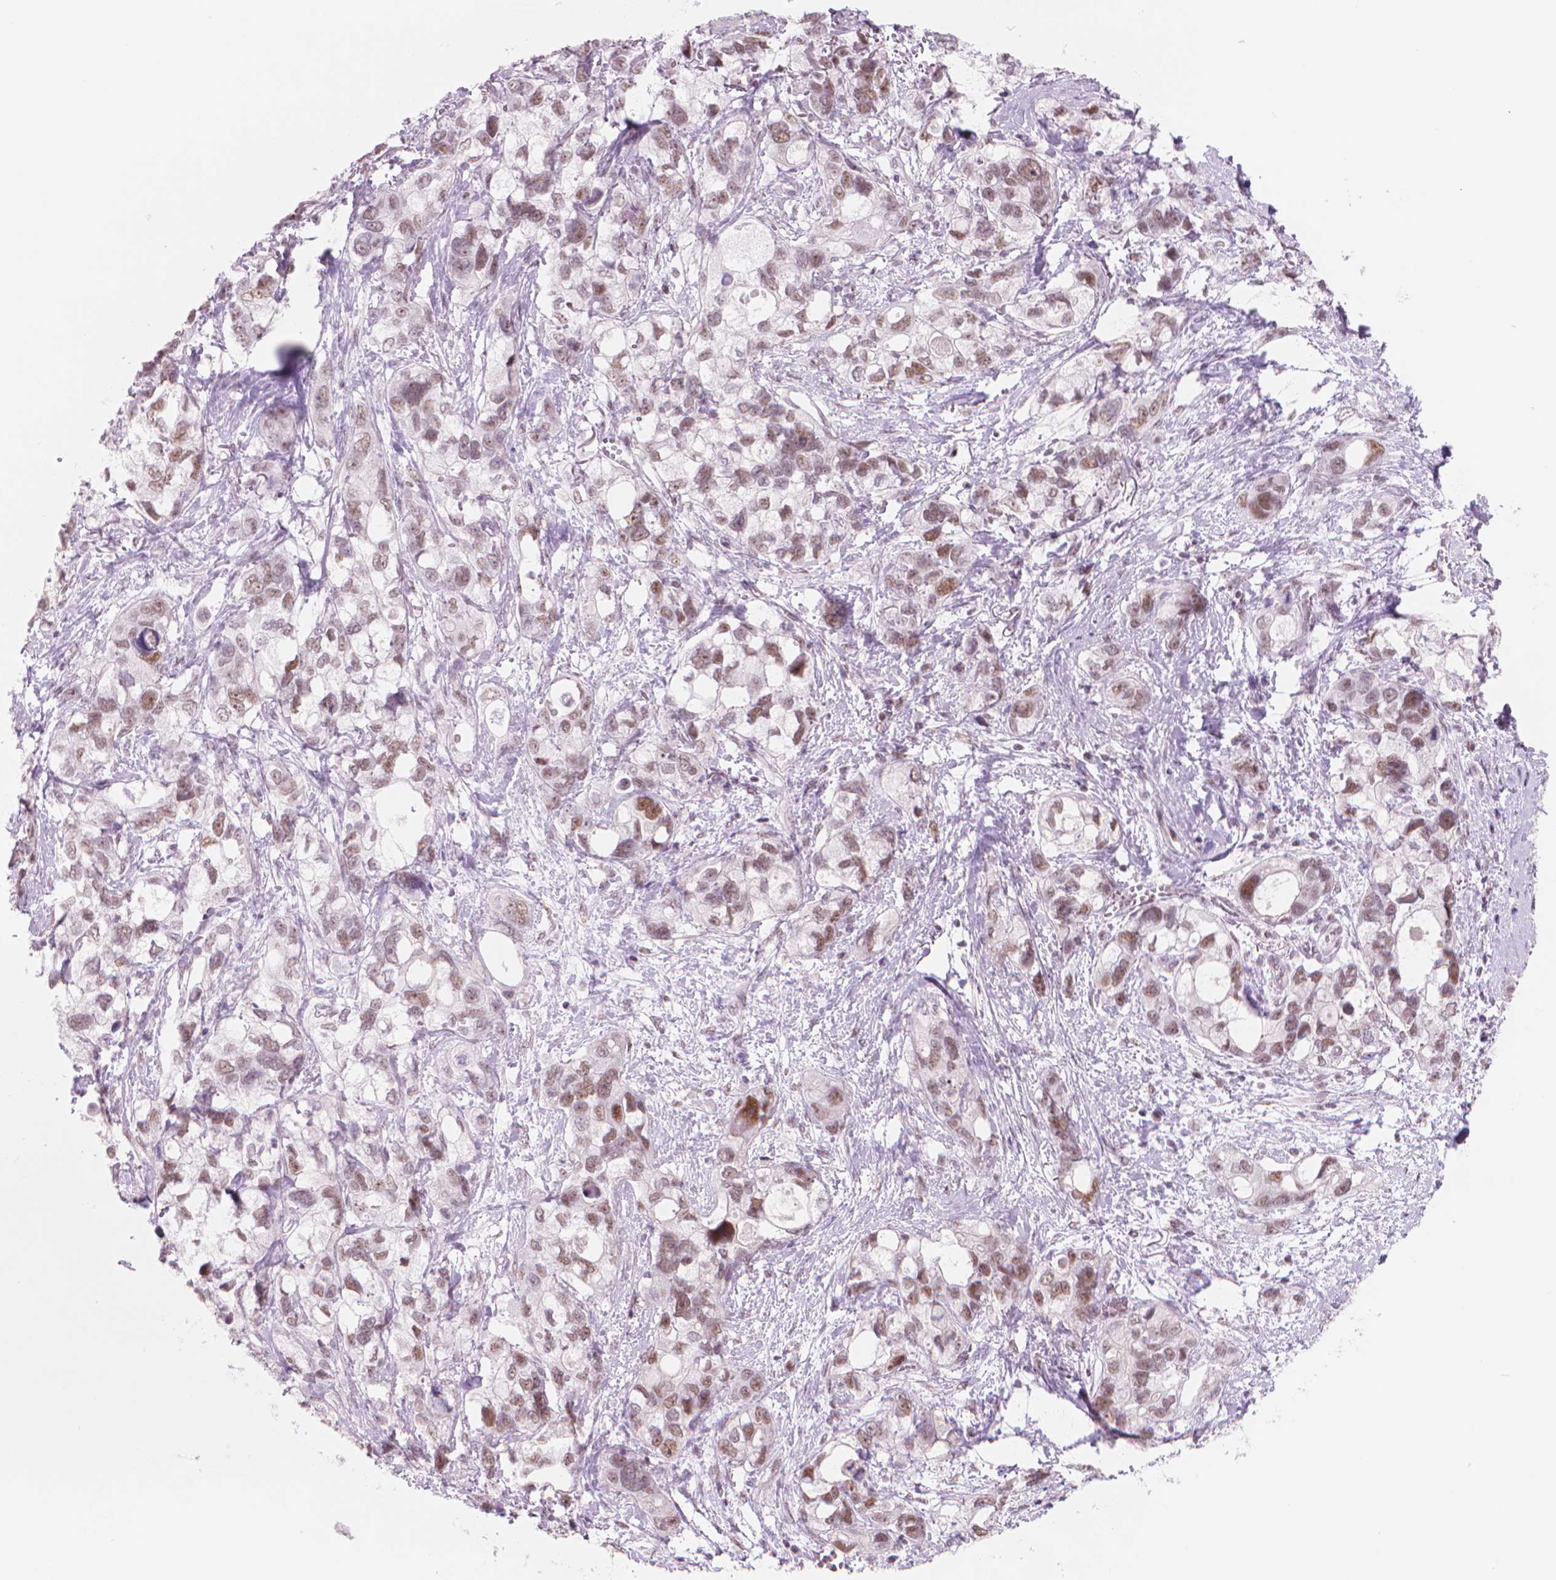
{"staining": {"intensity": "moderate", "quantity": ">75%", "location": "nuclear"}, "tissue": "stomach cancer", "cell_type": "Tumor cells", "image_type": "cancer", "snomed": [{"axis": "morphology", "description": "Adenocarcinoma, NOS"}, {"axis": "topography", "description": "Stomach, upper"}], "caption": "This is an image of immunohistochemistry (IHC) staining of stomach cancer, which shows moderate expression in the nuclear of tumor cells.", "gene": "POLR3D", "patient": {"sex": "female", "age": 81}}